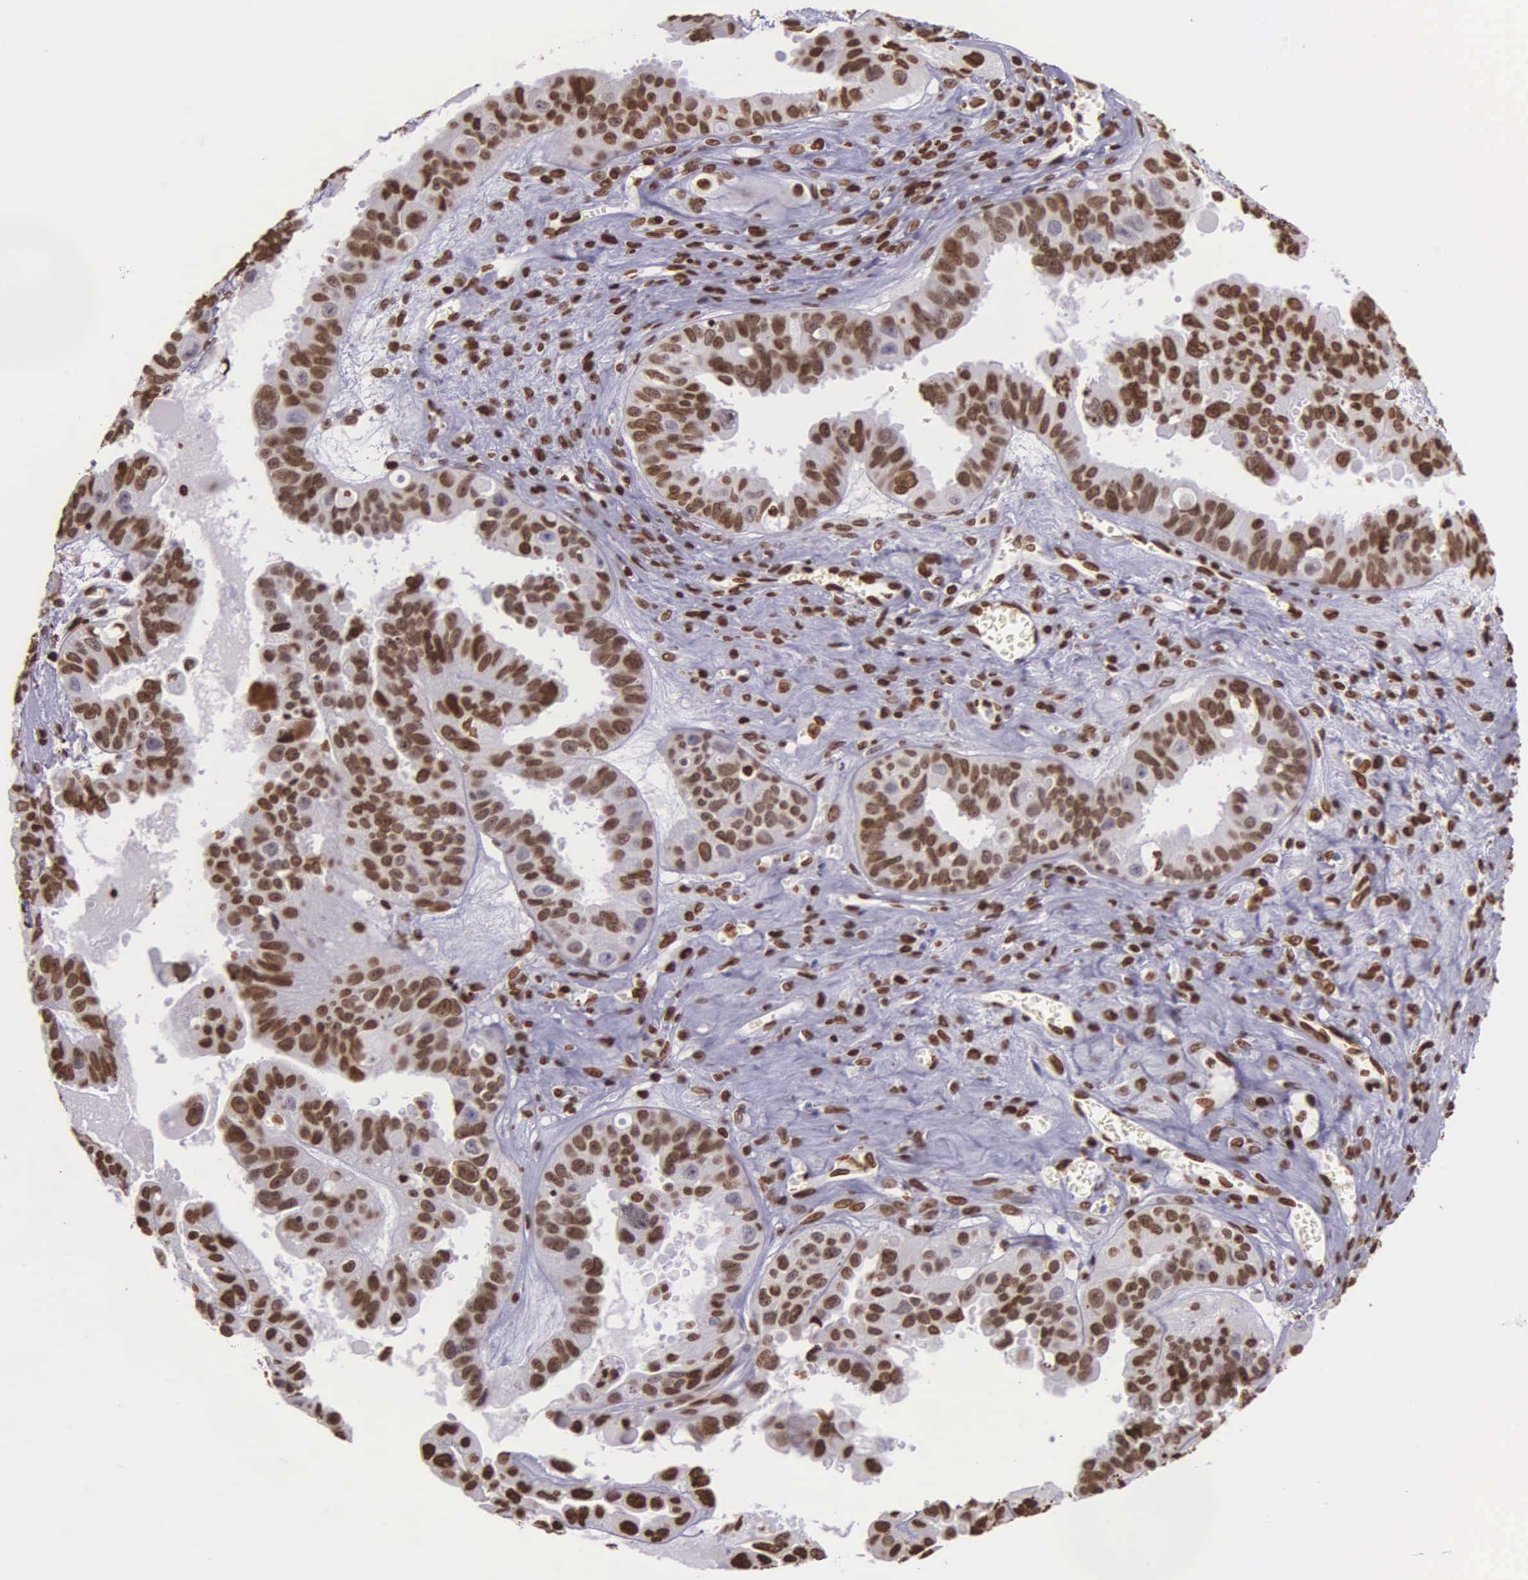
{"staining": {"intensity": "strong", "quantity": ">75%", "location": "nuclear"}, "tissue": "ovarian cancer", "cell_type": "Tumor cells", "image_type": "cancer", "snomed": [{"axis": "morphology", "description": "Carcinoma, endometroid"}, {"axis": "topography", "description": "Ovary"}], "caption": "There is high levels of strong nuclear positivity in tumor cells of ovarian endometroid carcinoma, as demonstrated by immunohistochemical staining (brown color).", "gene": "H1-0", "patient": {"sex": "female", "age": 85}}